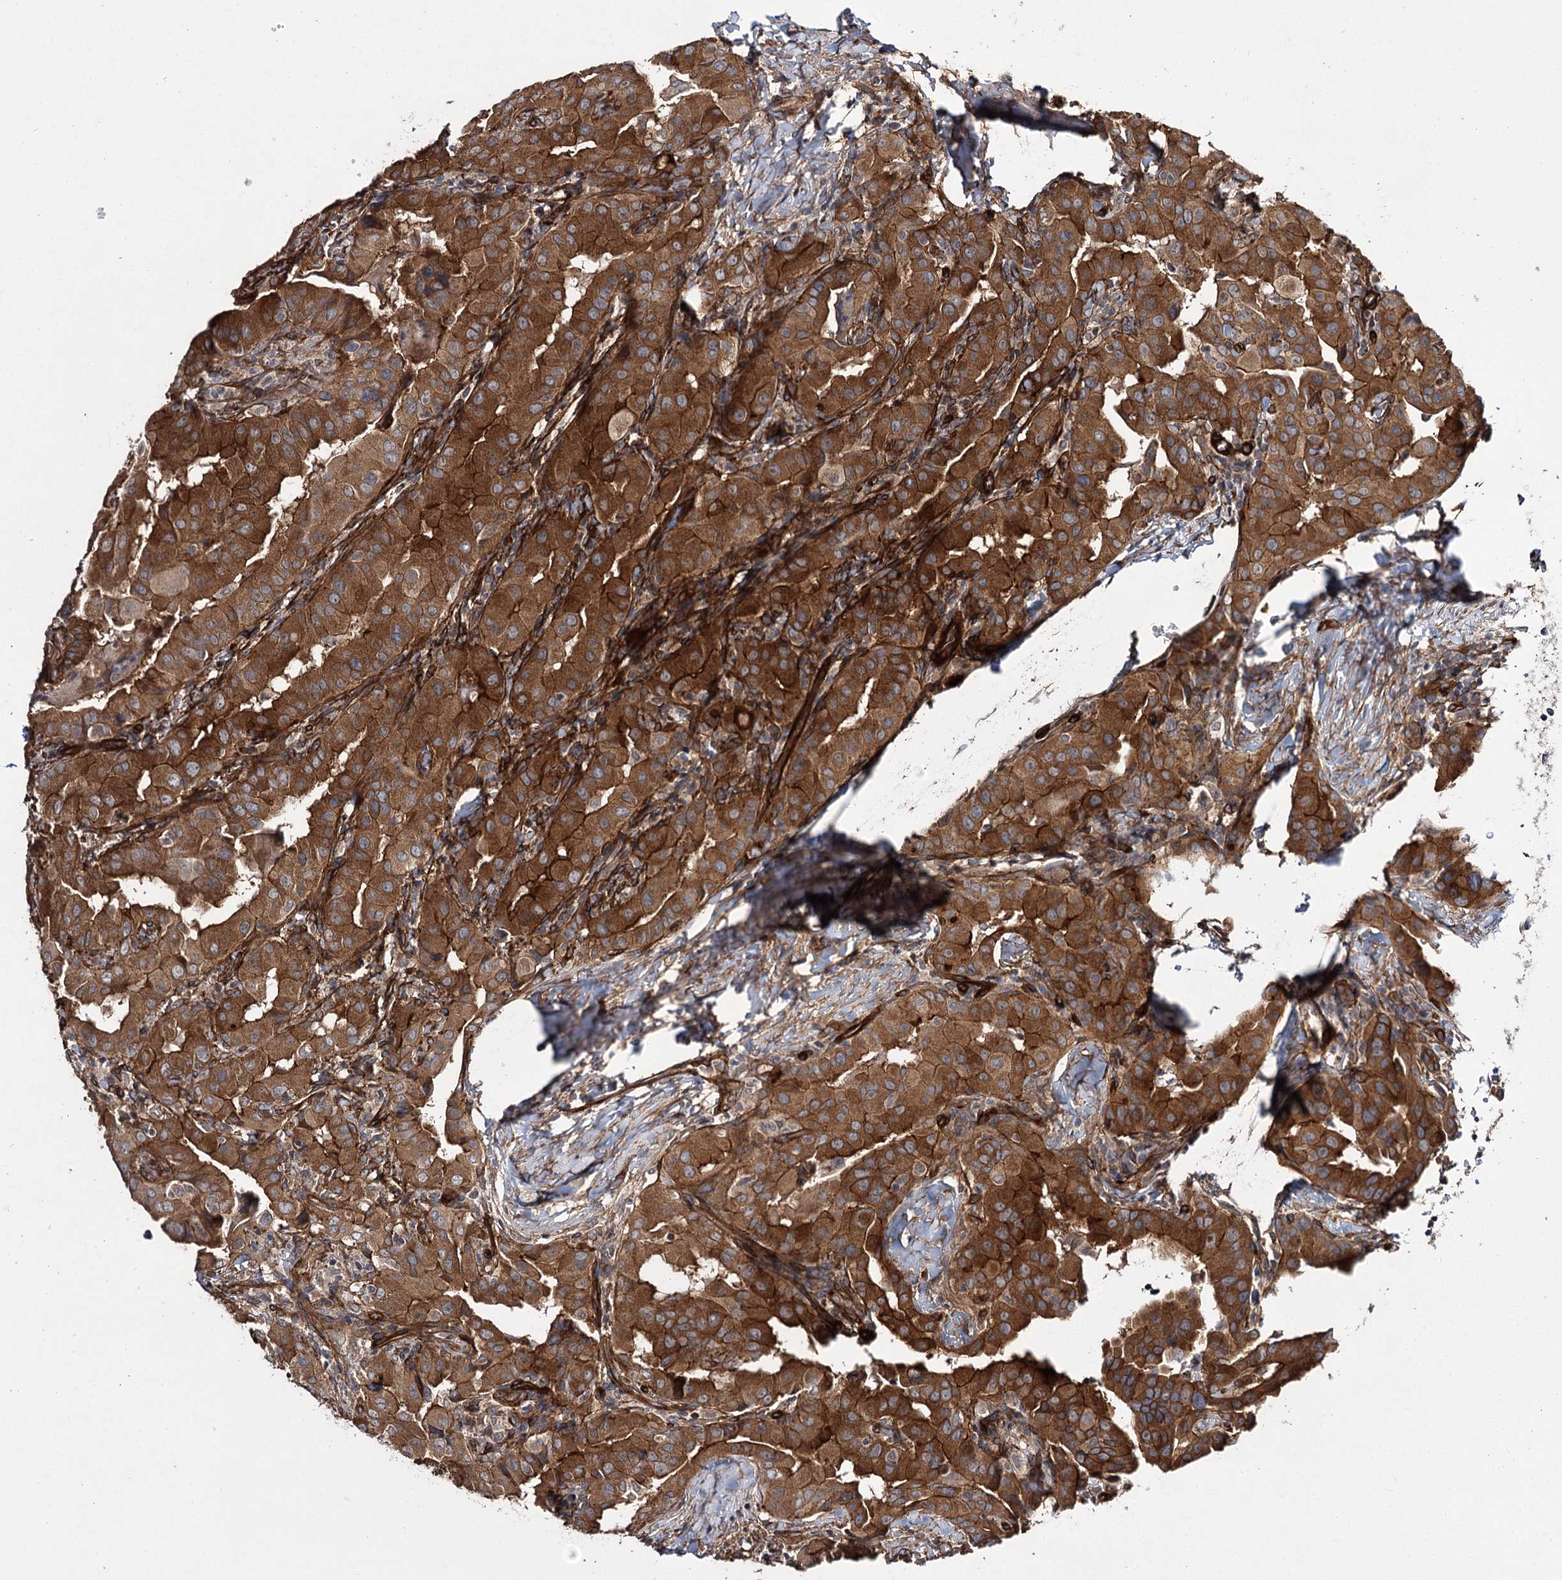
{"staining": {"intensity": "strong", "quantity": ">75%", "location": "cytoplasmic/membranous"}, "tissue": "thyroid cancer", "cell_type": "Tumor cells", "image_type": "cancer", "snomed": [{"axis": "morphology", "description": "Papillary adenocarcinoma, NOS"}, {"axis": "topography", "description": "Thyroid gland"}], "caption": "A high-resolution histopathology image shows IHC staining of thyroid papillary adenocarcinoma, which reveals strong cytoplasmic/membranous positivity in approximately >75% of tumor cells.", "gene": "MYO1C", "patient": {"sex": "male", "age": 33}}